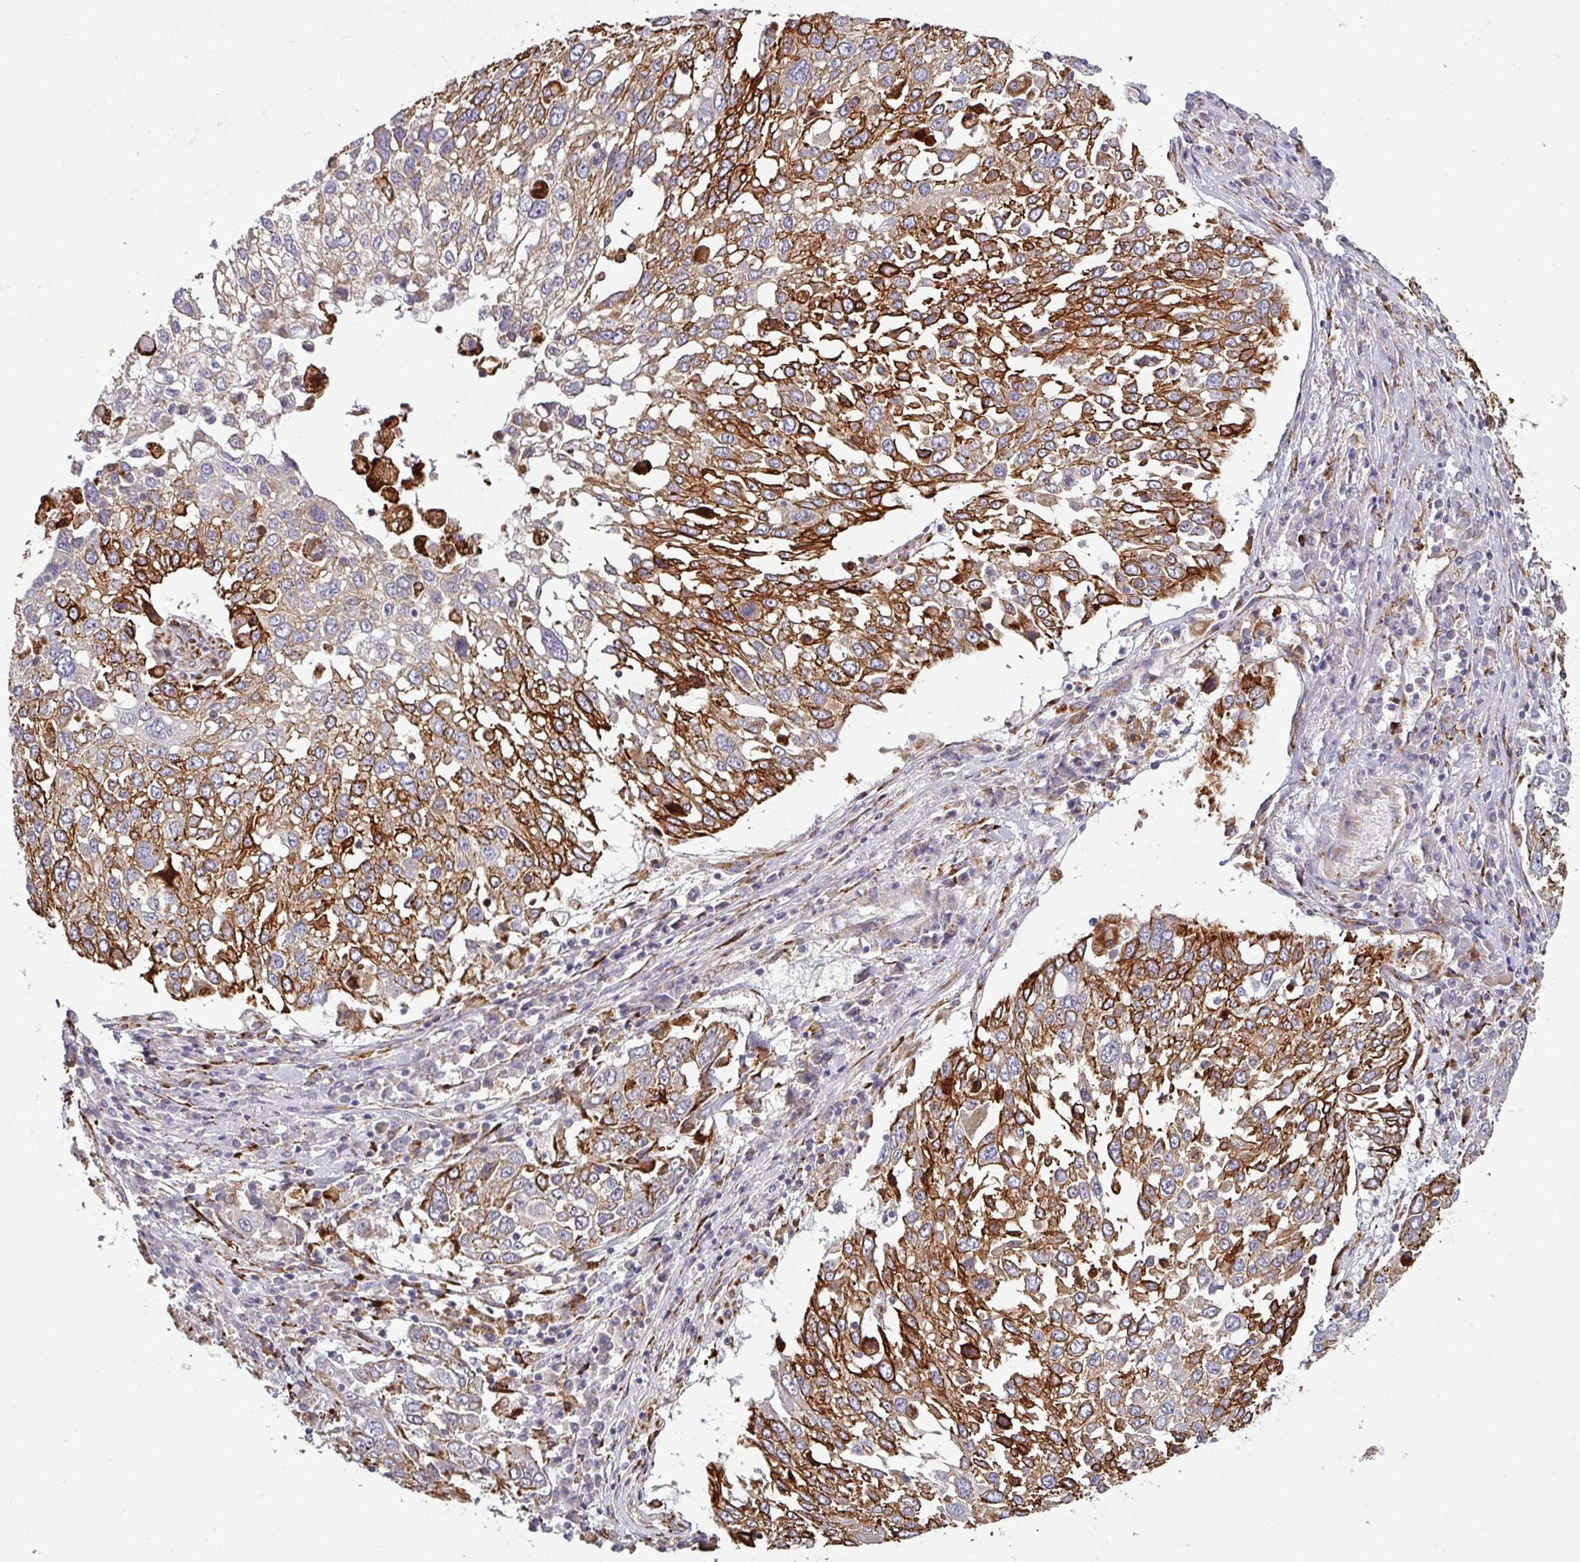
{"staining": {"intensity": "strong", "quantity": "25%-75%", "location": "cytoplasmic/membranous"}, "tissue": "lung cancer", "cell_type": "Tumor cells", "image_type": "cancer", "snomed": [{"axis": "morphology", "description": "Squamous cell carcinoma, NOS"}, {"axis": "topography", "description": "Lung"}], "caption": "IHC of human lung squamous cell carcinoma shows high levels of strong cytoplasmic/membranous positivity in approximately 25%-75% of tumor cells.", "gene": "ZNF268", "patient": {"sex": "male", "age": 65}}